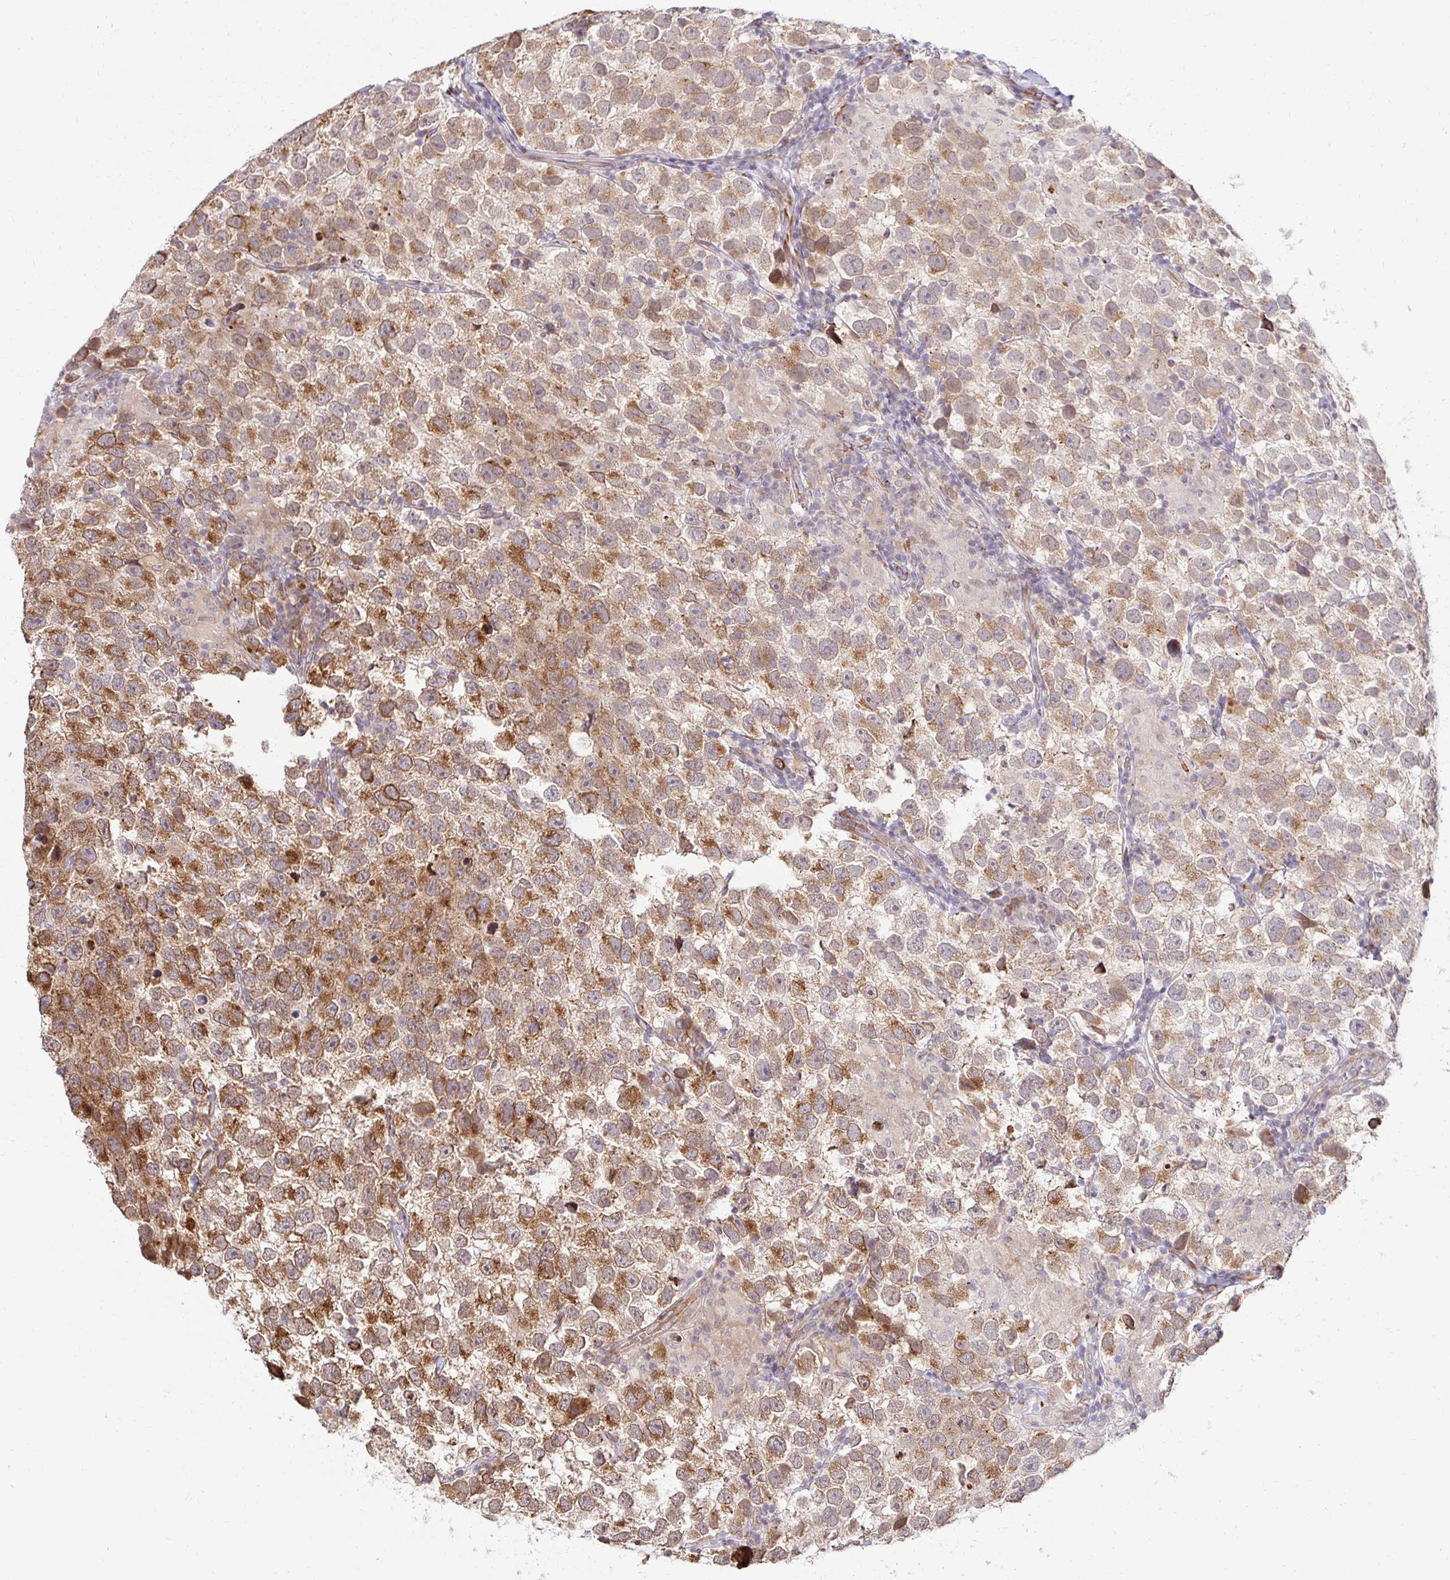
{"staining": {"intensity": "moderate", "quantity": ">75%", "location": "cytoplasmic/membranous"}, "tissue": "testis cancer", "cell_type": "Tumor cells", "image_type": "cancer", "snomed": [{"axis": "morphology", "description": "Seminoma, NOS"}, {"axis": "topography", "description": "Testis"}], "caption": "Testis cancer was stained to show a protein in brown. There is medium levels of moderate cytoplasmic/membranous positivity in about >75% of tumor cells. The staining was performed using DAB (3,3'-diaminobenzidine), with brown indicating positive protein expression. Nuclei are stained blue with hematoxylin.", "gene": "HPS1", "patient": {"sex": "male", "age": 26}}